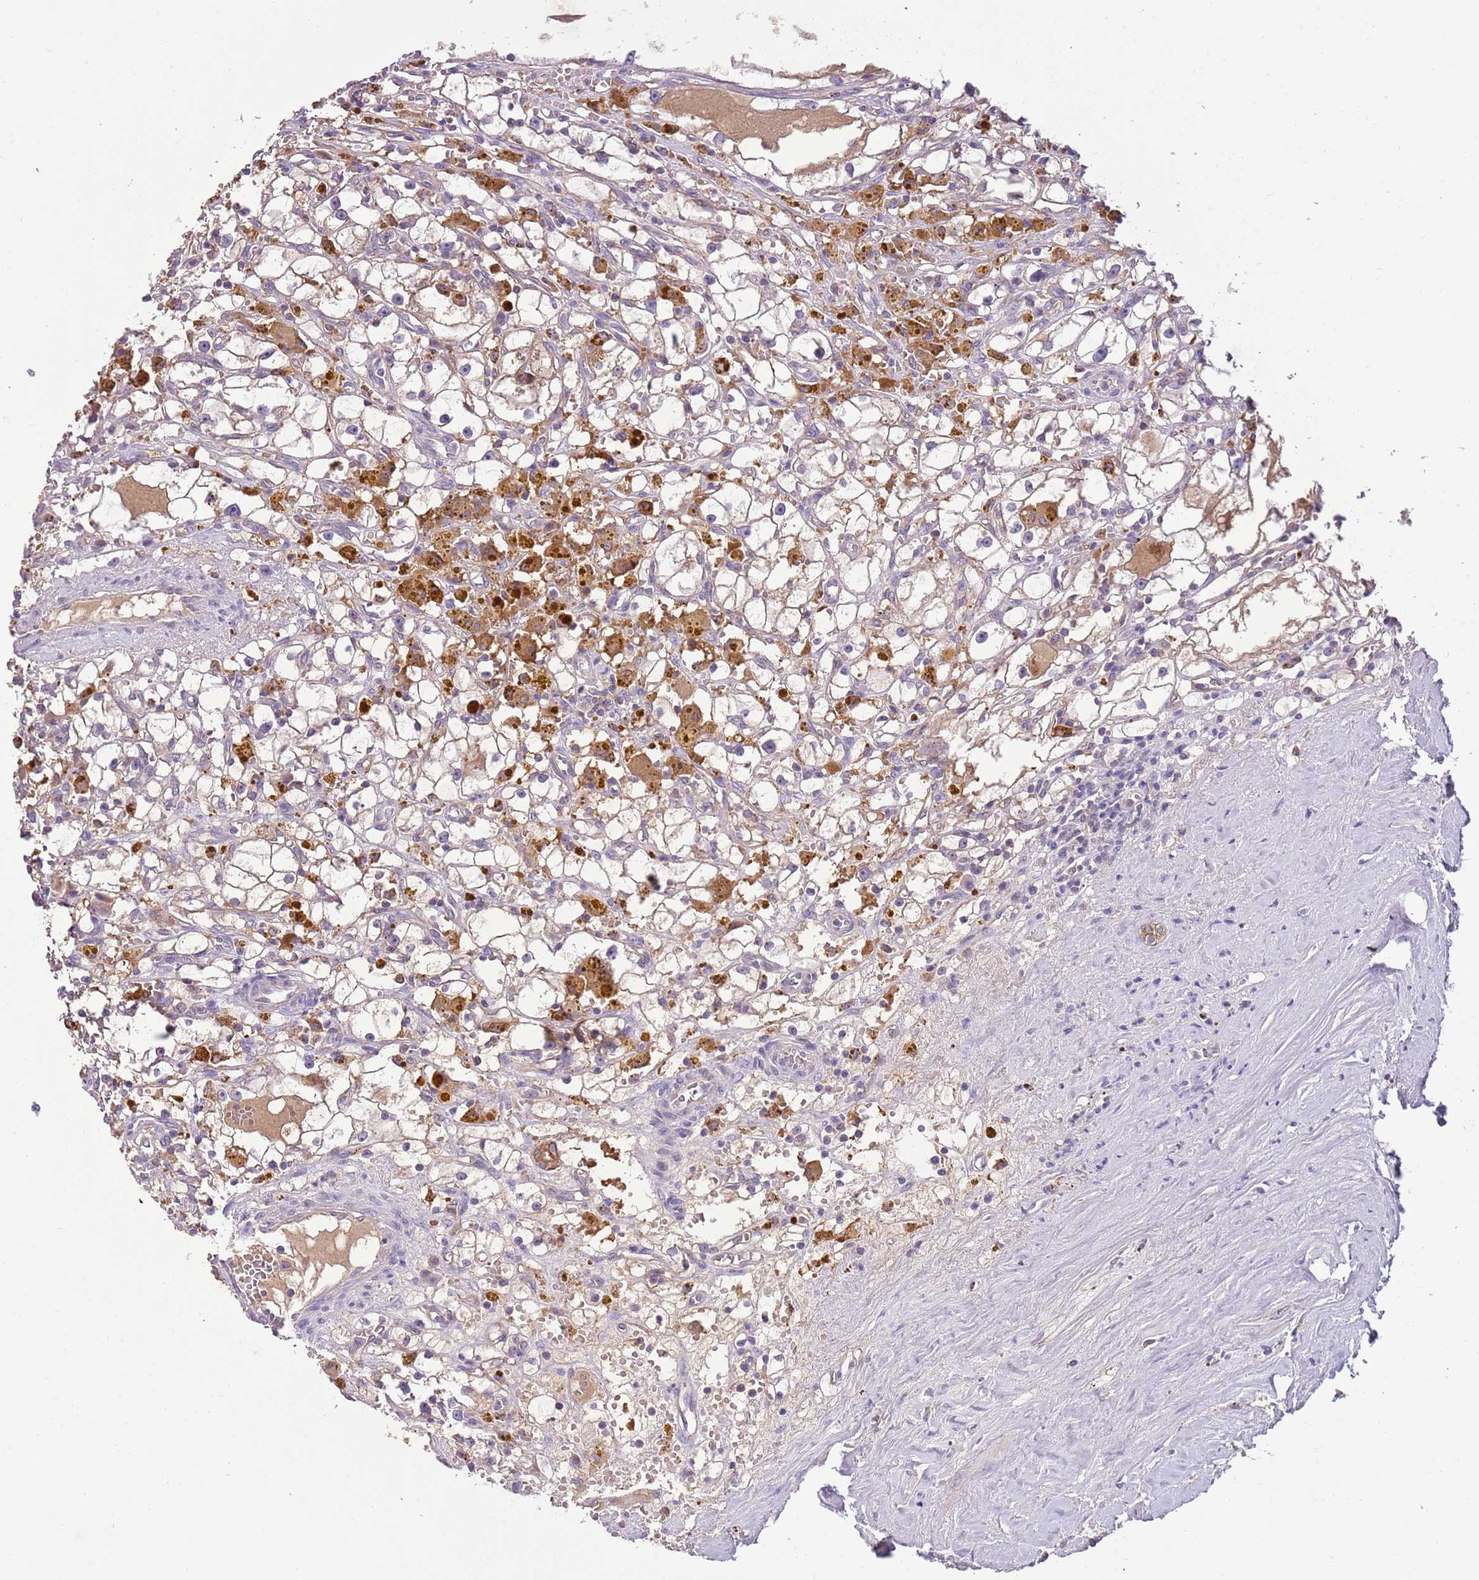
{"staining": {"intensity": "weak", "quantity": "<25%", "location": "cytoplasmic/membranous"}, "tissue": "renal cancer", "cell_type": "Tumor cells", "image_type": "cancer", "snomed": [{"axis": "morphology", "description": "Adenocarcinoma, NOS"}, {"axis": "topography", "description": "Kidney"}], "caption": "An IHC micrograph of renal adenocarcinoma is shown. There is no staining in tumor cells of renal adenocarcinoma. Nuclei are stained in blue.", "gene": "HES3", "patient": {"sex": "male", "age": 56}}